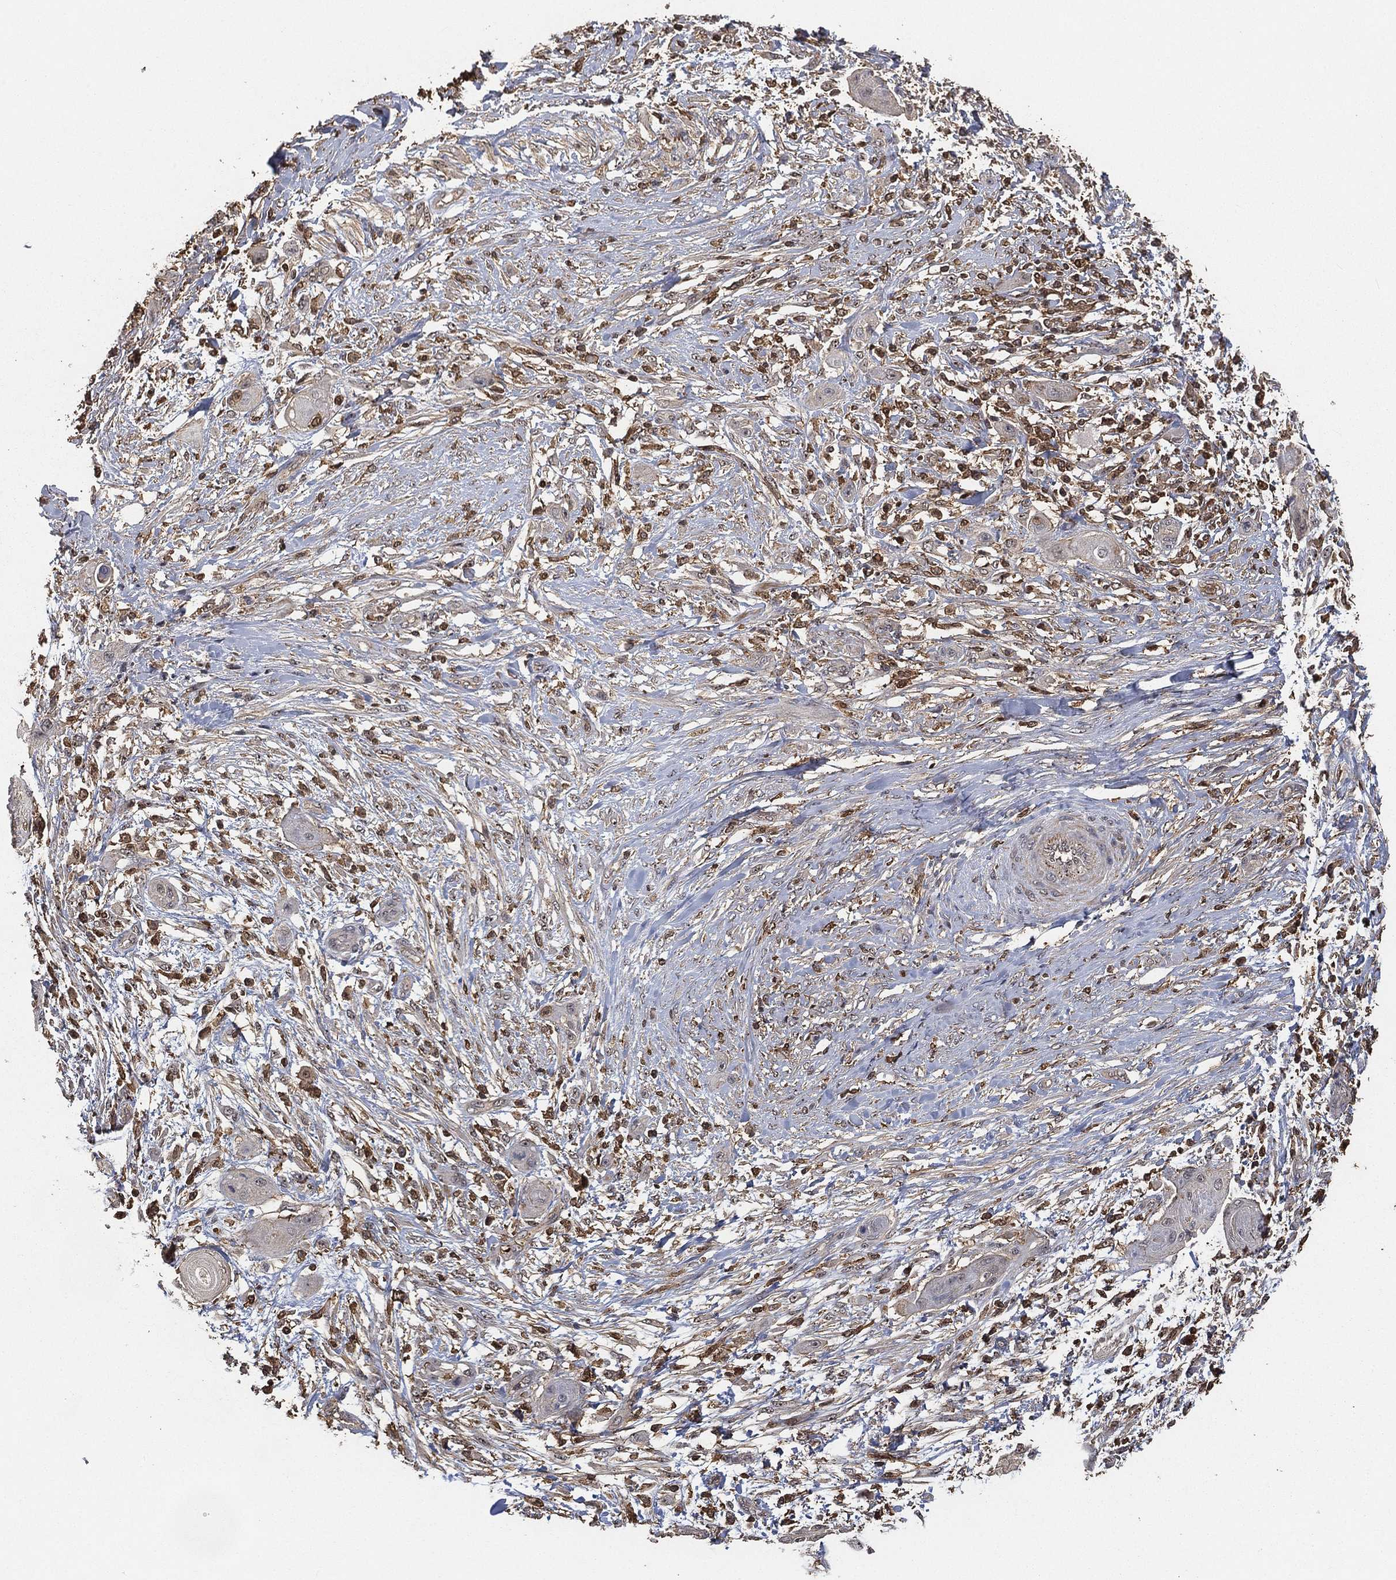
{"staining": {"intensity": "negative", "quantity": "none", "location": "none"}, "tissue": "skin cancer", "cell_type": "Tumor cells", "image_type": "cancer", "snomed": [{"axis": "morphology", "description": "Squamous cell carcinoma, NOS"}, {"axis": "topography", "description": "Skin"}], "caption": "A high-resolution micrograph shows IHC staining of squamous cell carcinoma (skin), which displays no significant staining in tumor cells.", "gene": "CRYL1", "patient": {"sex": "male", "age": 62}}